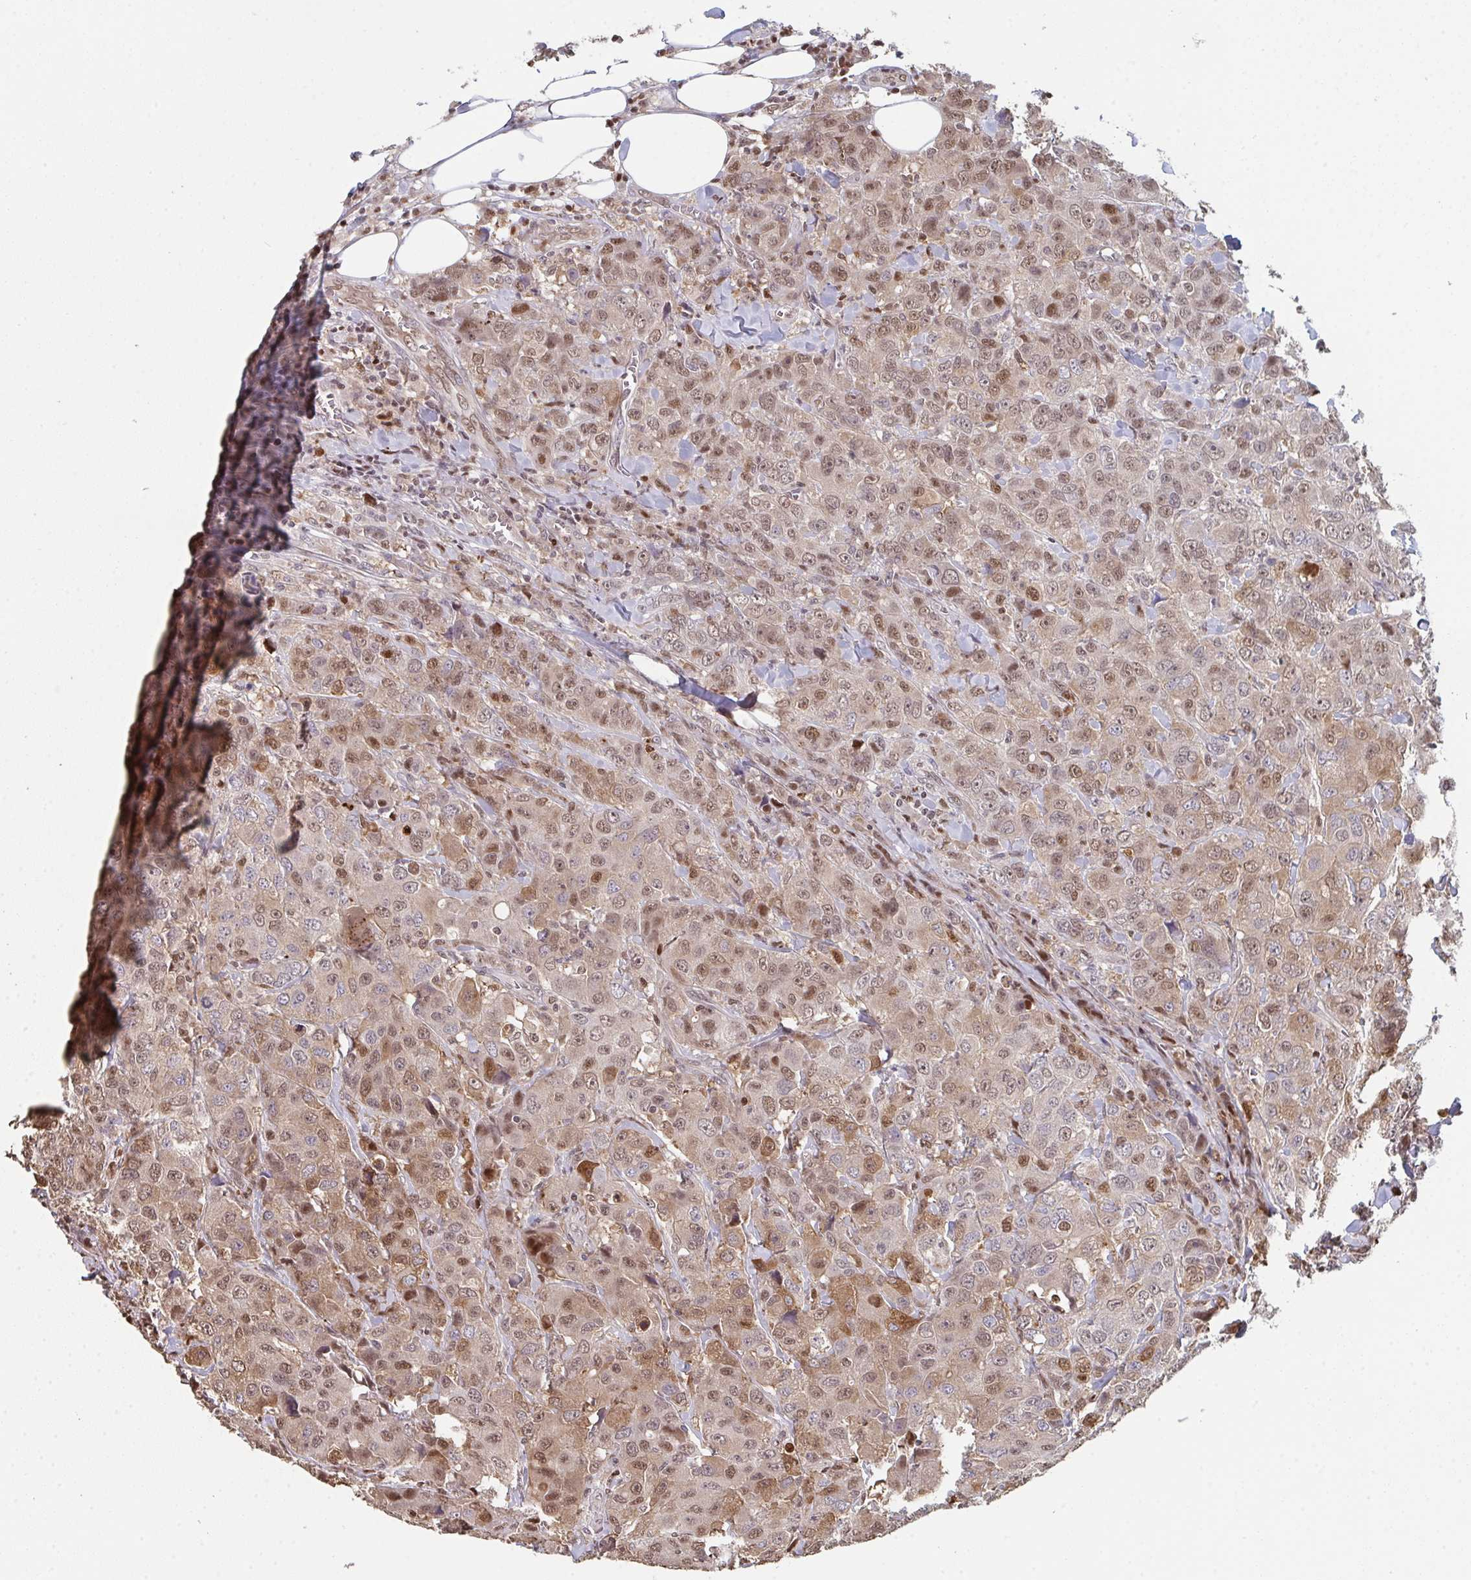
{"staining": {"intensity": "moderate", "quantity": ">75%", "location": "cytoplasmic/membranous,nuclear"}, "tissue": "breast cancer", "cell_type": "Tumor cells", "image_type": "cancer", "snomed": [{"axis": "morphology", "description": "Duct carcinoma"}, {"axis": "topography", "description": "Breast"}], "caption": "Breast cancer (intraductal carcinoma) was stained to show a protein in brown. There is medium levels of moderate cytoplasmic/membranous and nuclear expression in approximately >75% of tumor cells.", "gene": "ACD", "patient": {"sex": "female", "age": 43}}